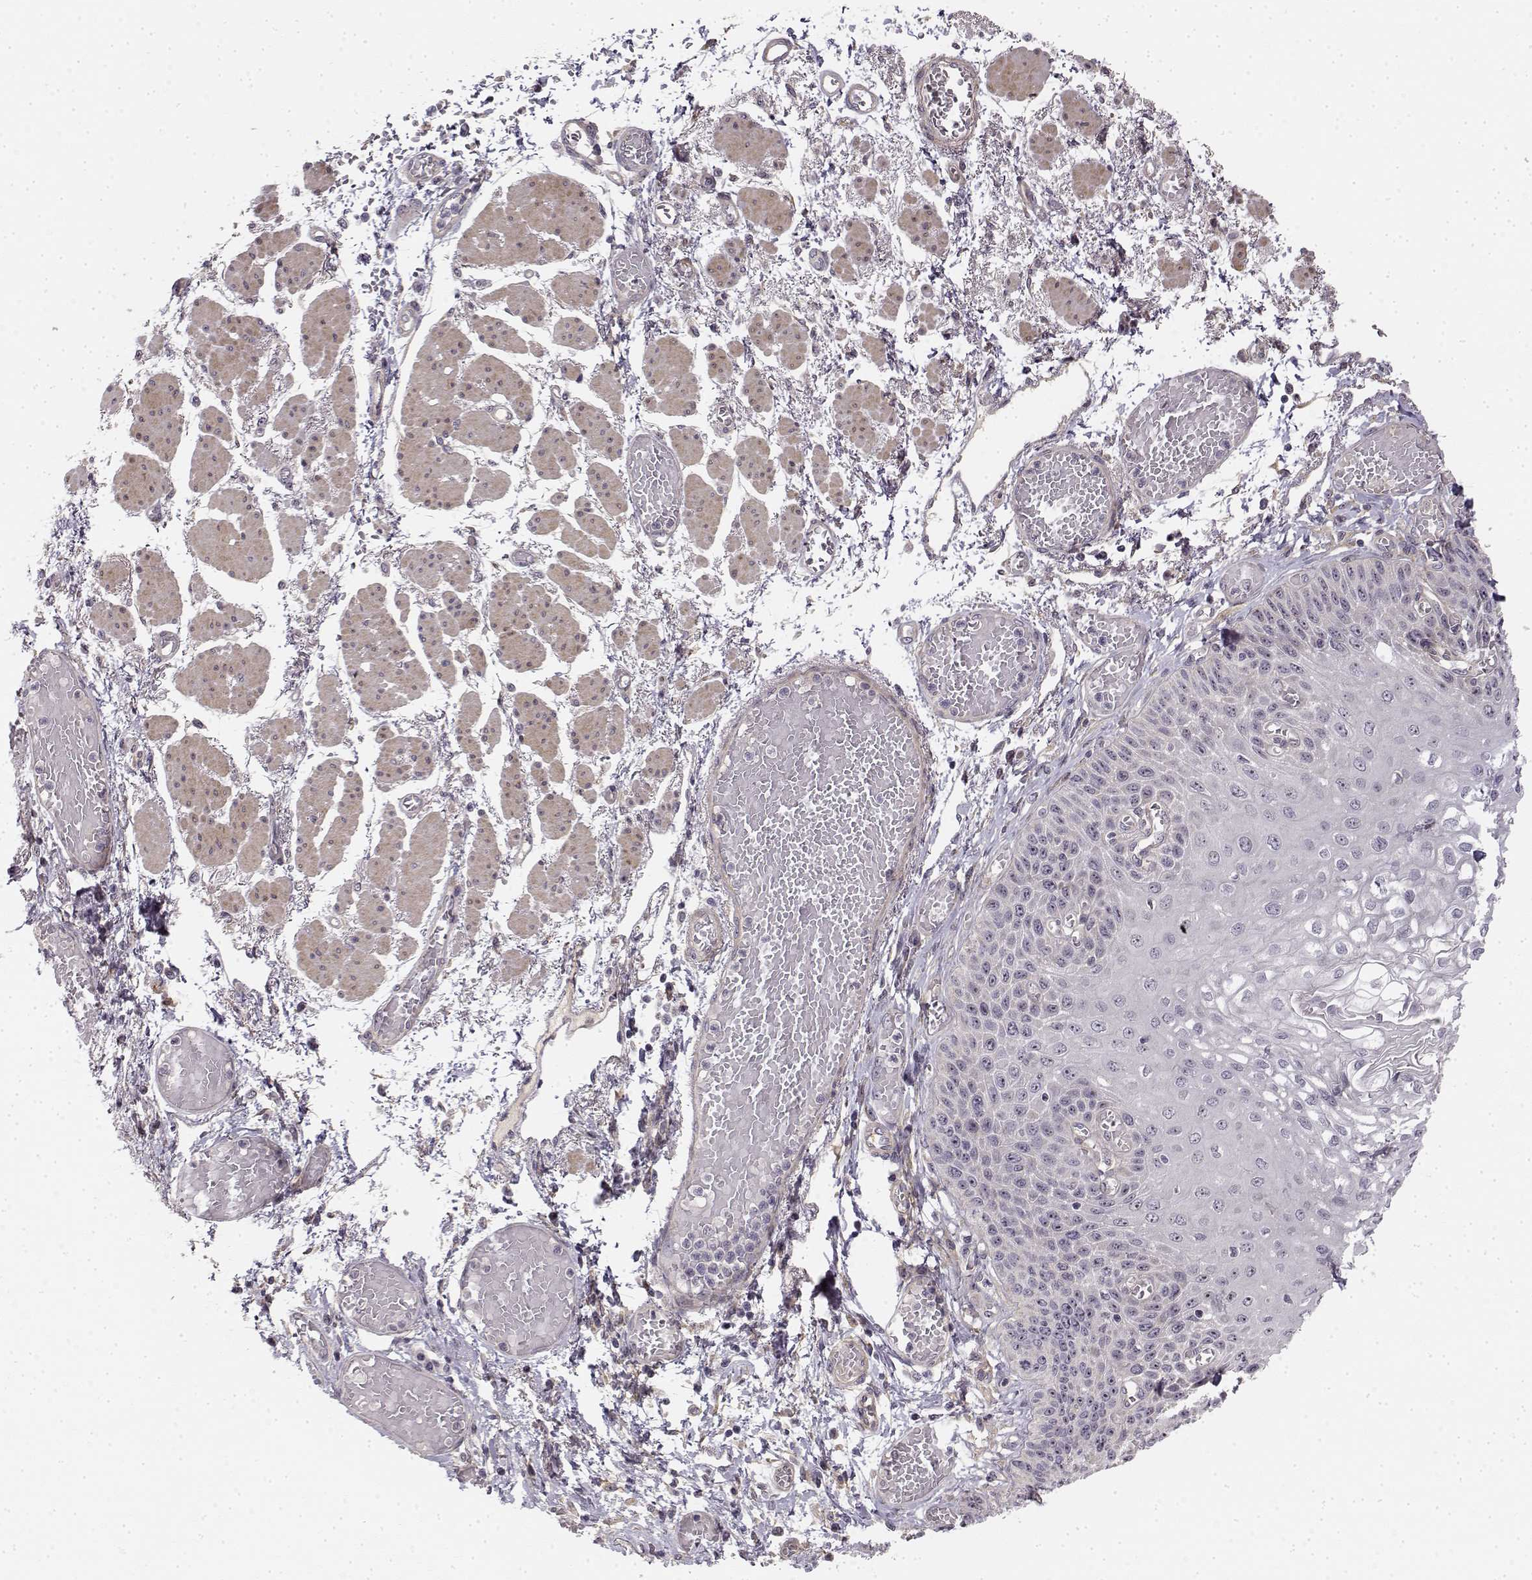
{"staining": {"intensity": "weak", "quantity": "<25%", "location": "nuclear"}, "tissue": "esophagus", "cell_type": "Squamous epithelial cells", "image_type": "normal", "snomed": [{"axis": "morphology", "description": "Normal tissue, NOS"}, {"axis": "morphology", "description": "Adenocarcinoma, NOS"}, {"axis": "topography", "description": "Esophagus"}], "caption": "IHC histopathology image of benign esophagus: esophagus stained with DAB (3,3'-diaminobenzidine) reveals no significant protein staining in squamous epithelial cells.", "gene": "MED12L", "patient": {"sex": "male", "age": 81}}